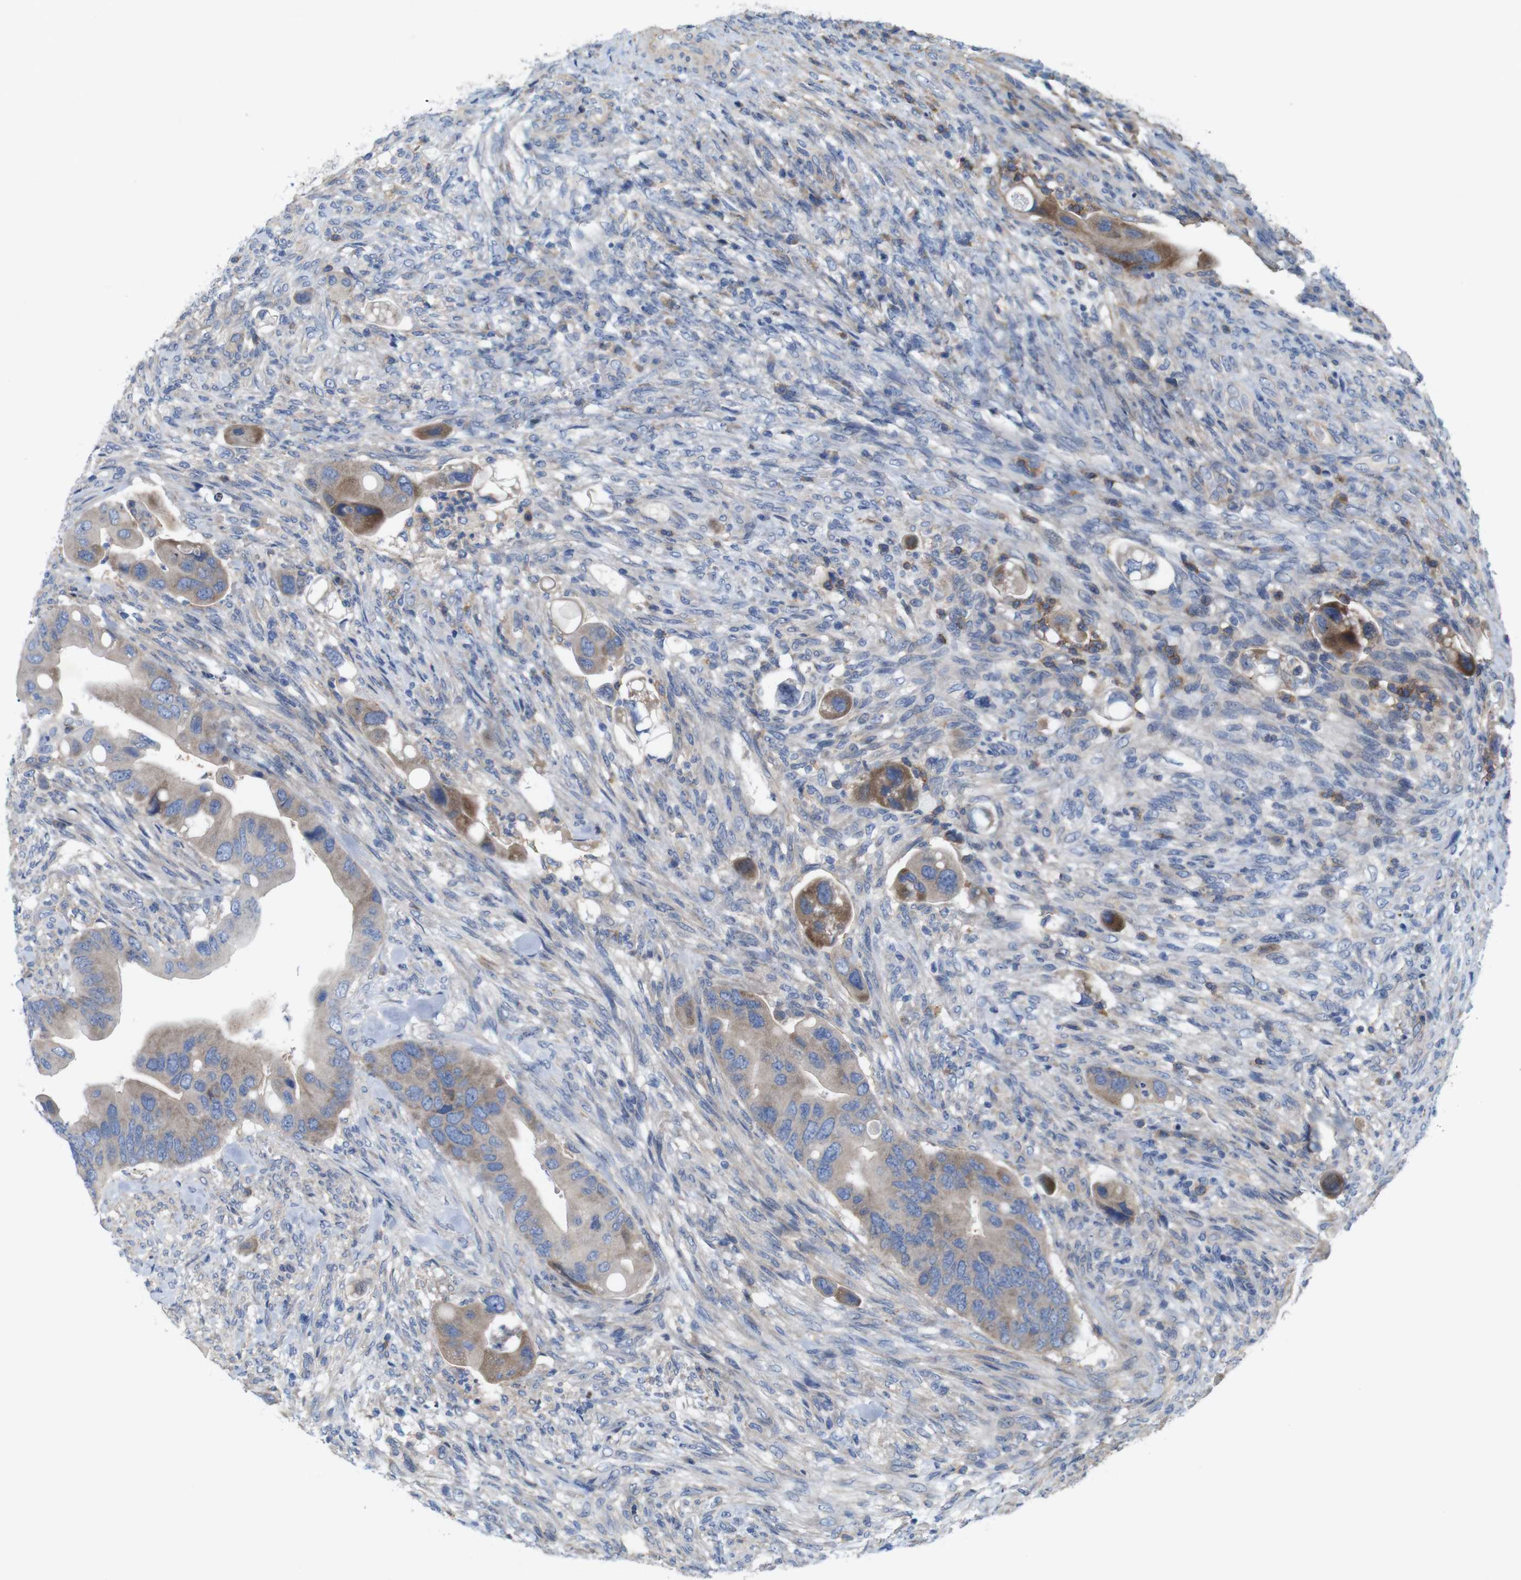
{"staining": {"intensity": "moderate", "quantity": ">75%", "location": "cytoplasmic/membranous"}, "tissue": "colorectal cancer", "cell_type": "Tumor cells", "image_type": "cancer", "snomed": [{"axis": "morphology", "description": "Adenocarcinoma, NOS"}, {"axis": "topography", "description": "Rectum"}], "caption": "Immunohistochemical staining of adenocarcinoma (colorectal) demonstrates medium levels of moderate cytoplasmic/membranous positivity in about >75% of tumor cells.", "gene": "SIGLEC8", "patient": {"sex": "female", "age": 57}}